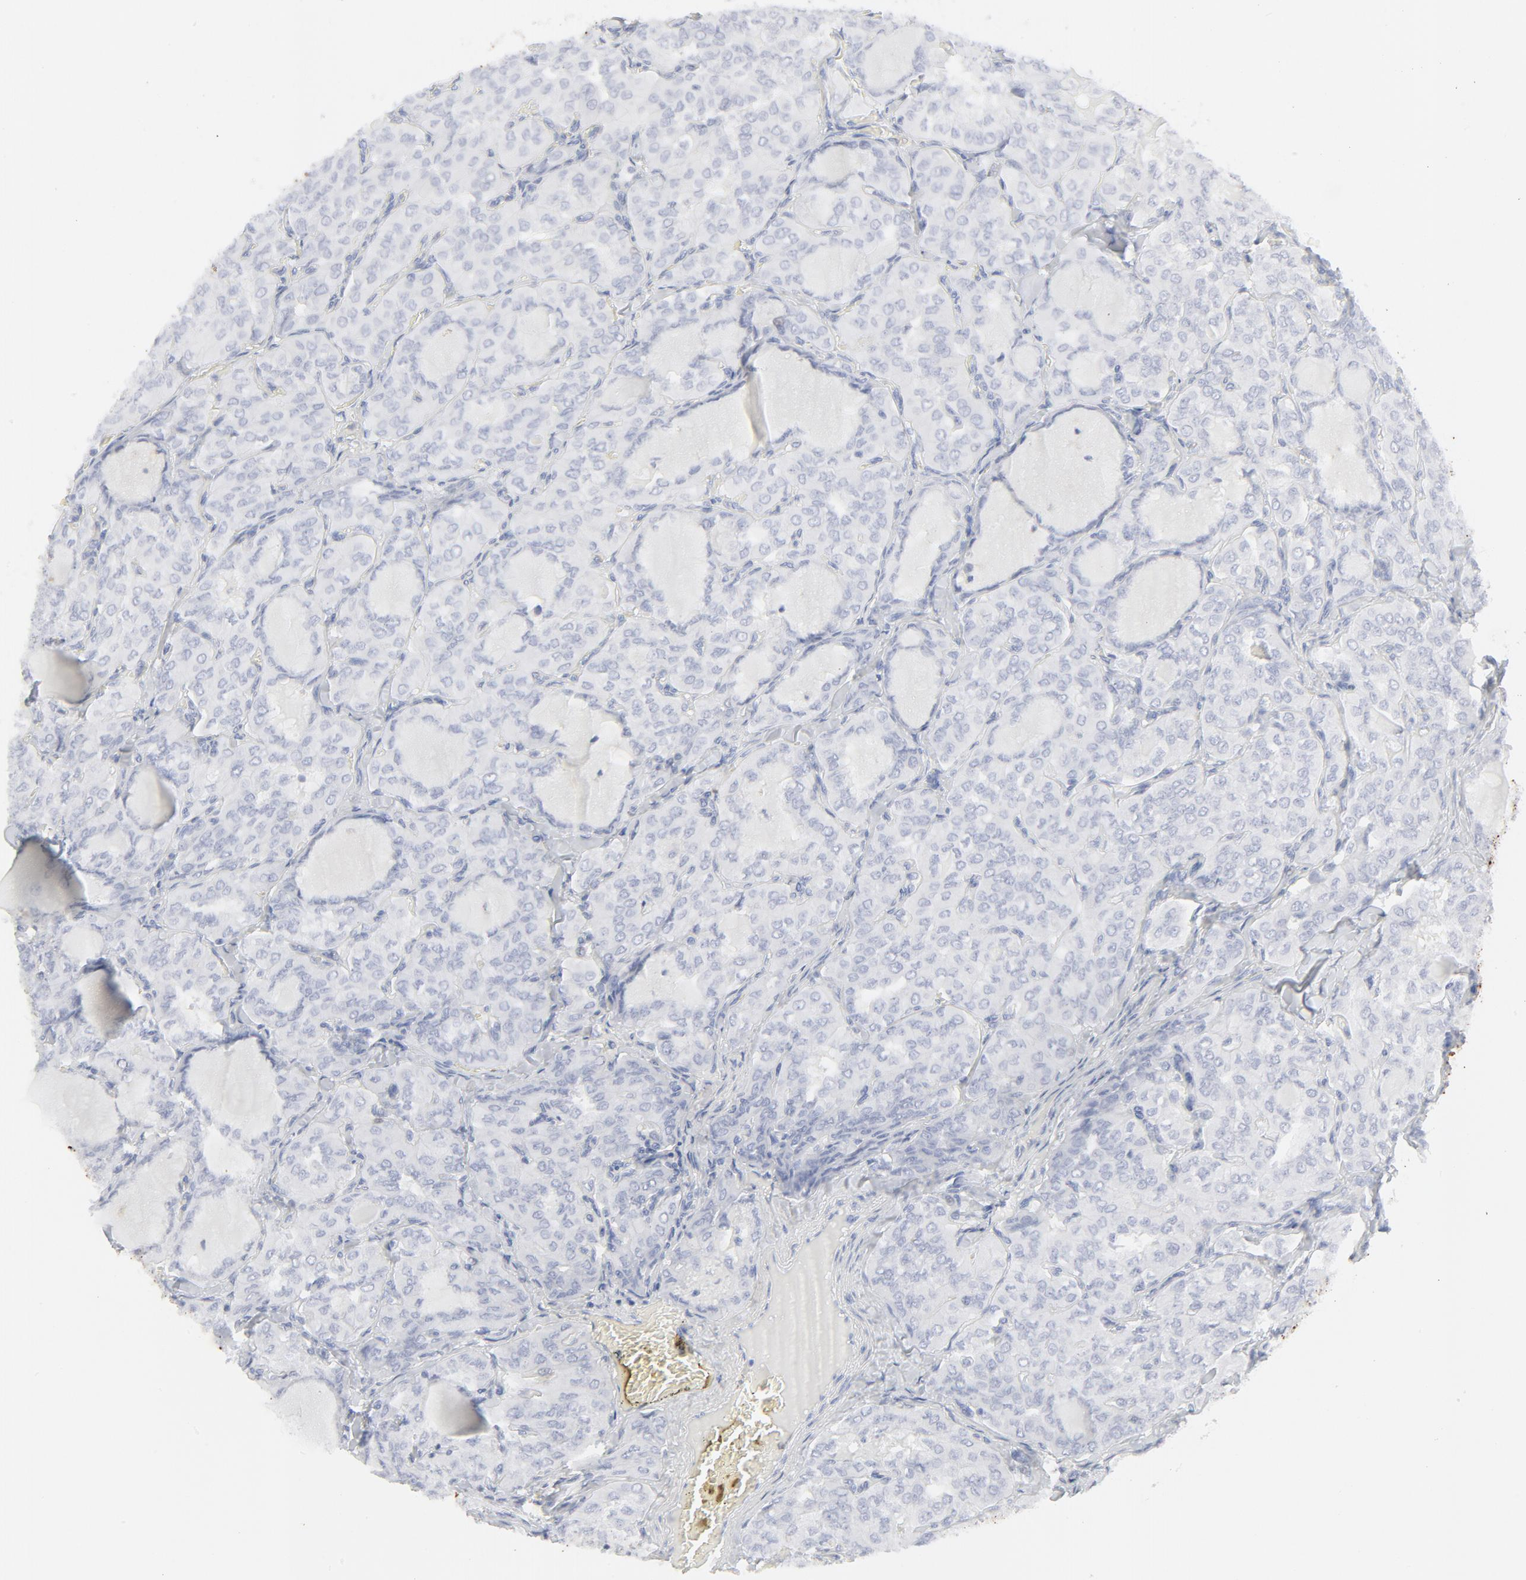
{"staining": {"intensity": "negative", "quantity": "none", "location": "none"}, "tissue": "thyroid cancer", "cell_type": "Tumor cells", "image_type": "cancer", "snomed": [{"axis": "morphology", "description": "Papillary adenocarcinoma, NOS"}, {"axis": "topography", "description": "Thyroid gland"}], "caption": "This is a histopathology image of immunohistochemistry (IHC) staining of thyroid cancer (papillary adenocarcinoma), which shows no expression in tumor cells.", "gene": "CCR7", "patient": {"sex": "male", "age": 20}}